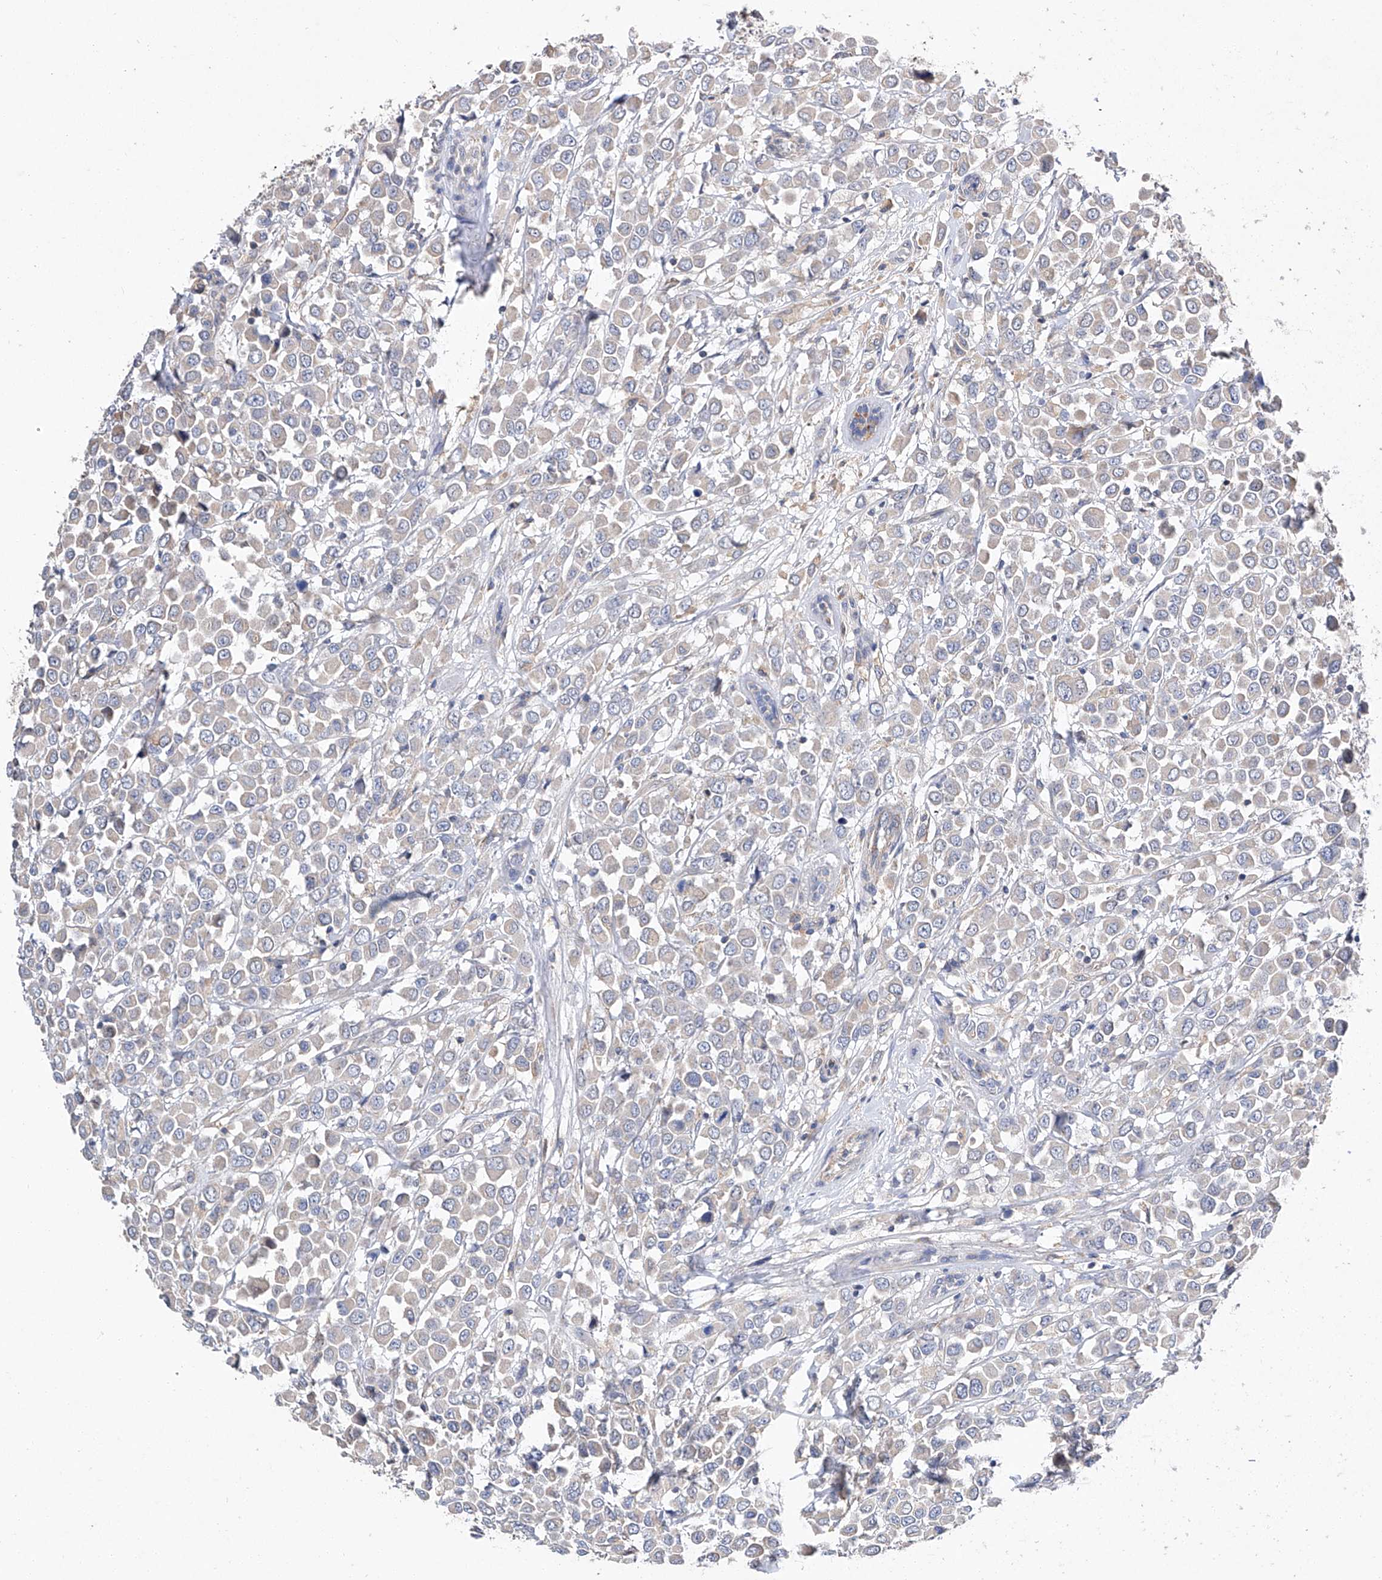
{"staining": {"intensity": "negative", "quantity": "none", "location": "none"}, "tissue": "breast cancer", "cell_type": "Tumor cells", "image_type": "cancer", "snomed": [{"axis": "morphology", "description": "Duct carcinoma"}, {"axis": "topography", "description": "Breast"}], "caption": "IHC image of breast cancer stained for a protein (brown), which demonstrates no staining in tumor cells.", "gene": "AMD1", "patient": {"sex": "female", "age": 61}}